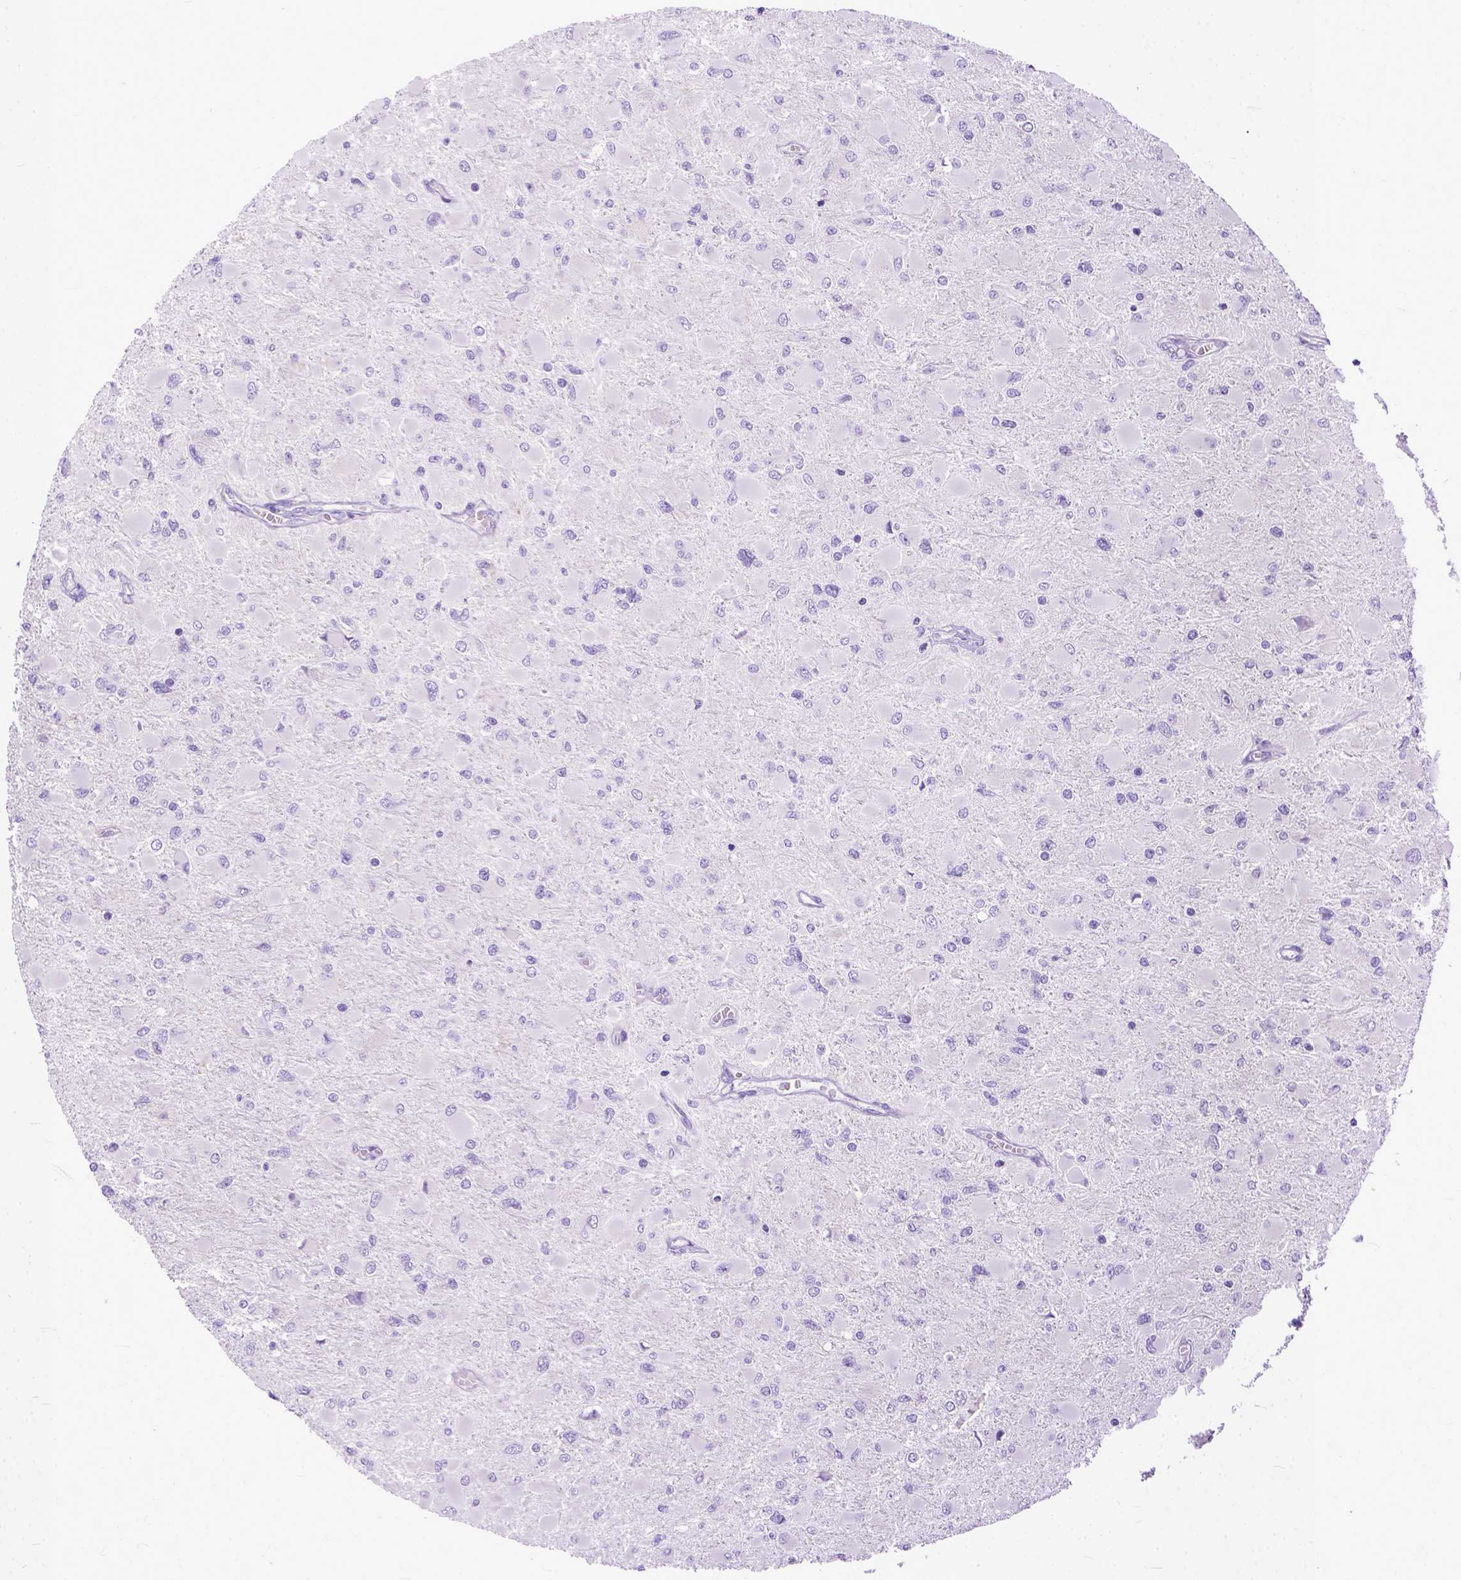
{"staining": {"intensity": "negative", "quantity": "none", "location": "none"}, "tissue": "glioma", "cell_type": "Tumor cells", "image_type": "cancer", "snomed": [{"axis": "morphology", "description": "Glioma, malignant, High grade"}, {"axis": "topography", "description": "Cerebral cortex"}], "caption": "Malignant high-grade glioma was stained to show a protein in brown. There is no significant staining in tumor cells. (IHC, brightfield microscopy, high magnification).", "gene": "PPL", "patient": {"sex": "female", "age": 36}}